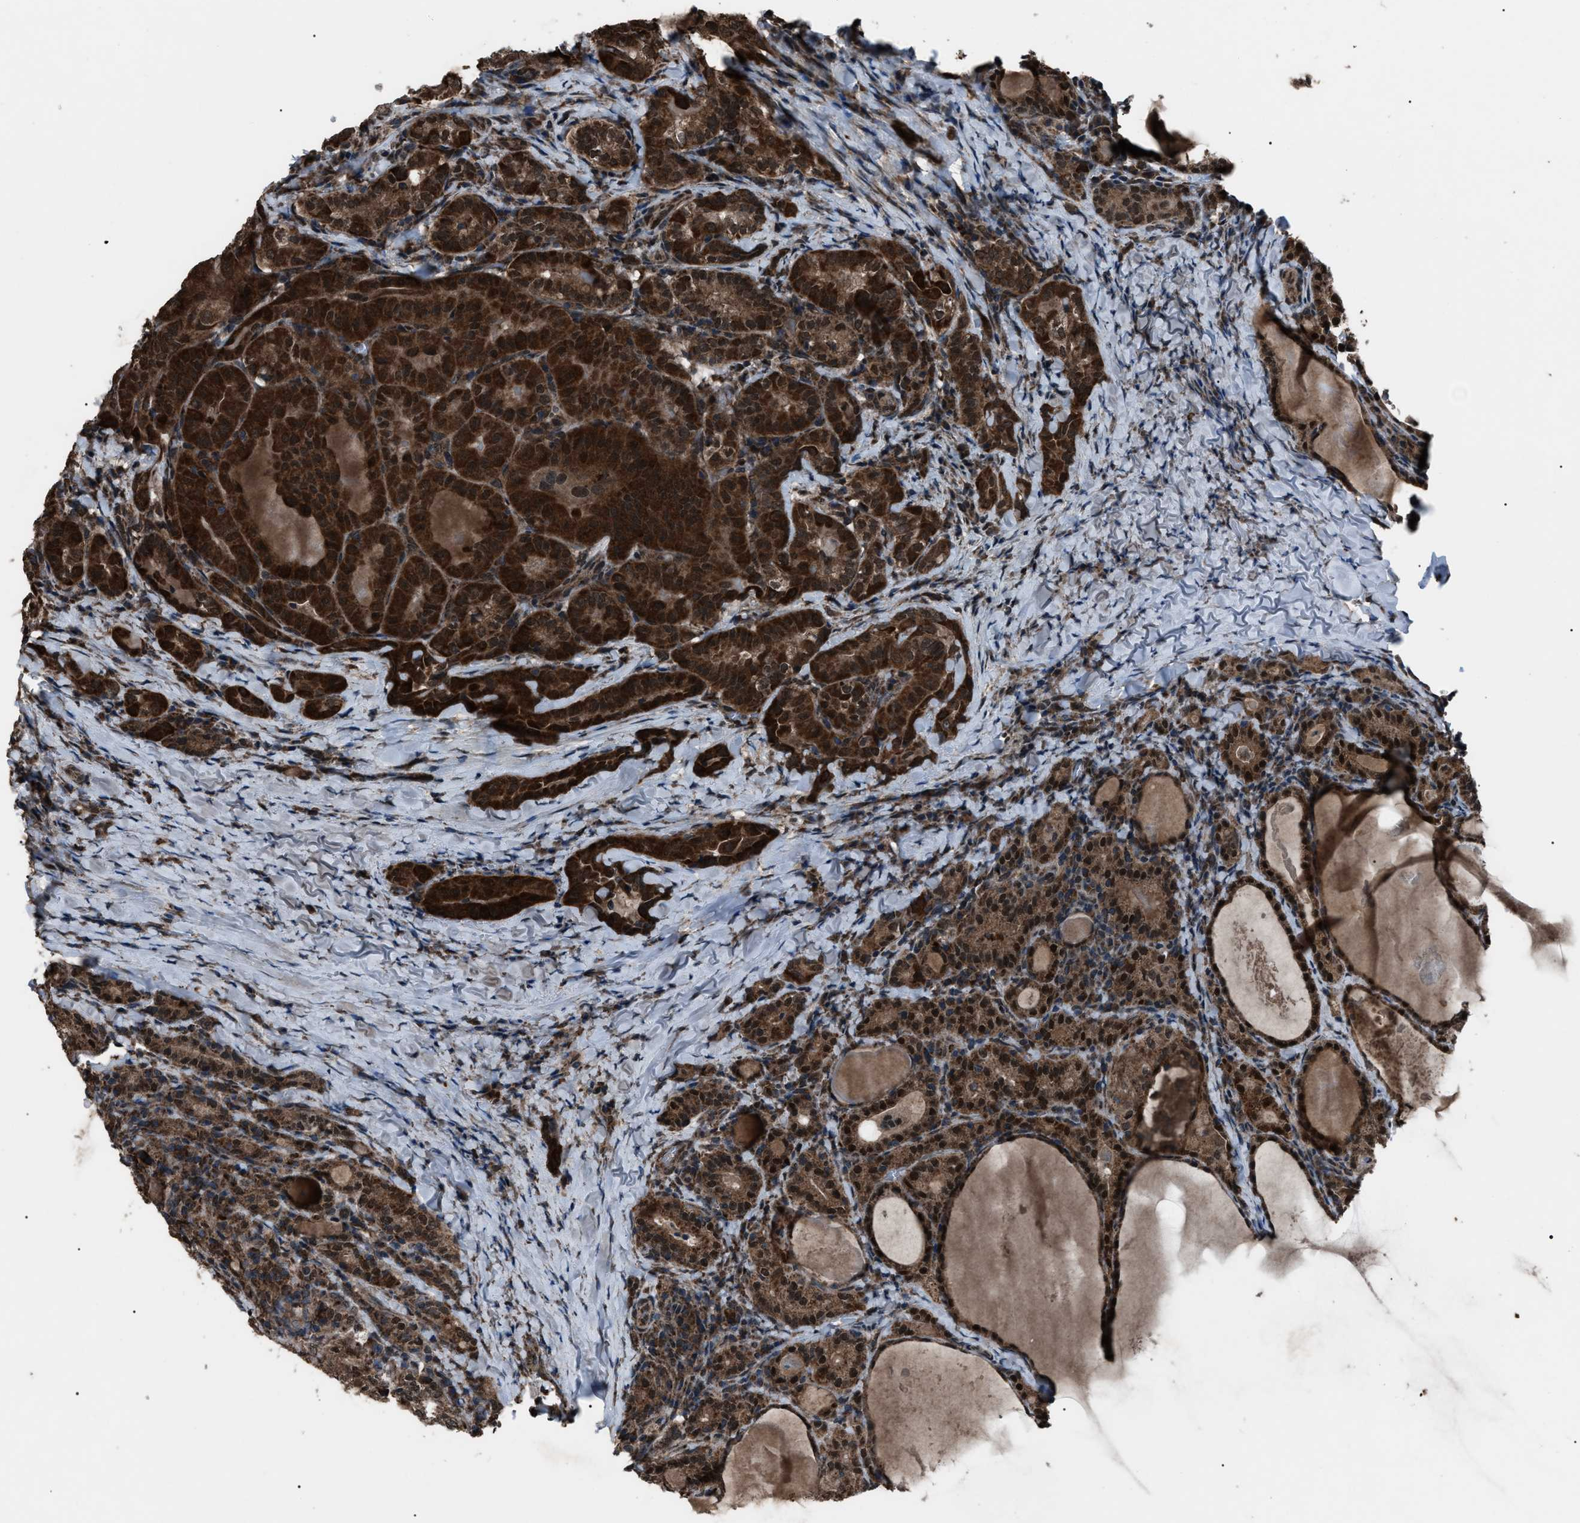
{"staining": {"intensity": "strong", "quantity": ">75%", "location": "cytoplasmic/membranous"}, "tissue": "thyroid cancer", "cell_type": "Tumor cells", "image_type": "cancer", "snomed": [{"axis": "morphology", "description": "Papillary adenocarcinoma, NOS"}, {"axis": "topography", "description": "Thyroid gland"}], "caption": "Strong cytoplasmic/membranous positivity is appreciated in approximately >75% of tumor cells in papillary adenocarcinoma (thyroid). The staining is performed using DAB (3,3'-diaminobenzidine) brown chromogen to label protein expression. The nuclei are counter-stained blue using hematoxylin.", "gene": "ZFAND2A", "patient": {"sex": "female", "age": 42}}